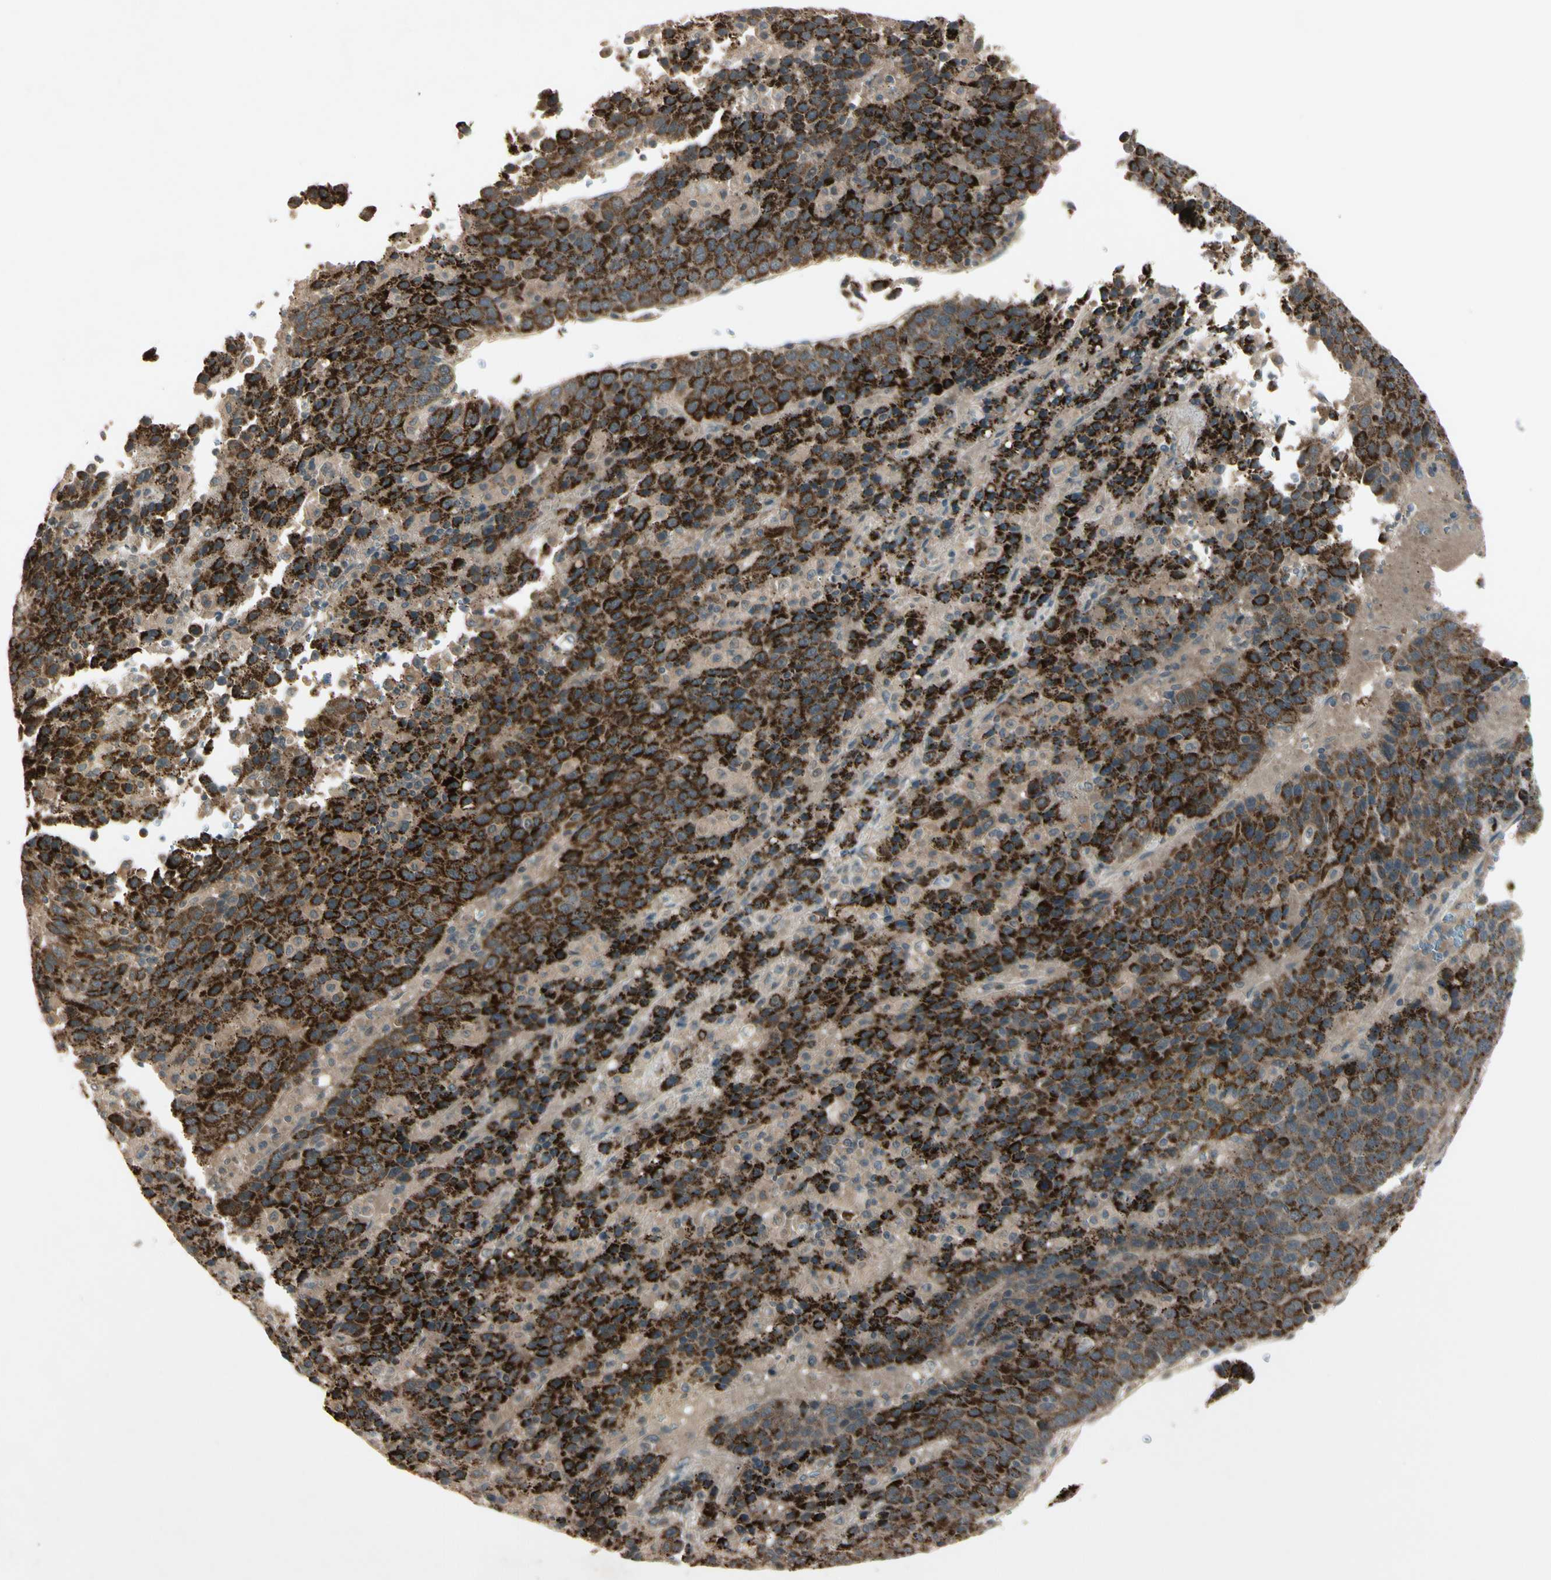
{"staining": {"intensity": "strong", "quantity": ">75%", "location": "cytoplasmic/membranous"}, "tissue": "liver cancer", "cell_type": "Tumor cells", "image_type": "cancer", "snomed": [{"axis": "morphology", "description": "Carcinoma, Hepatocellular, NOS"}, {"axis": "topography", "description": "Liver"}], "caption": "The image displays immunohistochemical staining of liver cancer. There is strong cytoplasmic/membranous positivity is appreciated in approximately >75% of tumor cells. (DAB (3,3'-diaminobenzidine) IHC, brown staining for protein, blue staining for nuclei).", "gene": "FHDC1", "patient": {"sex": "female", "age": 53}}